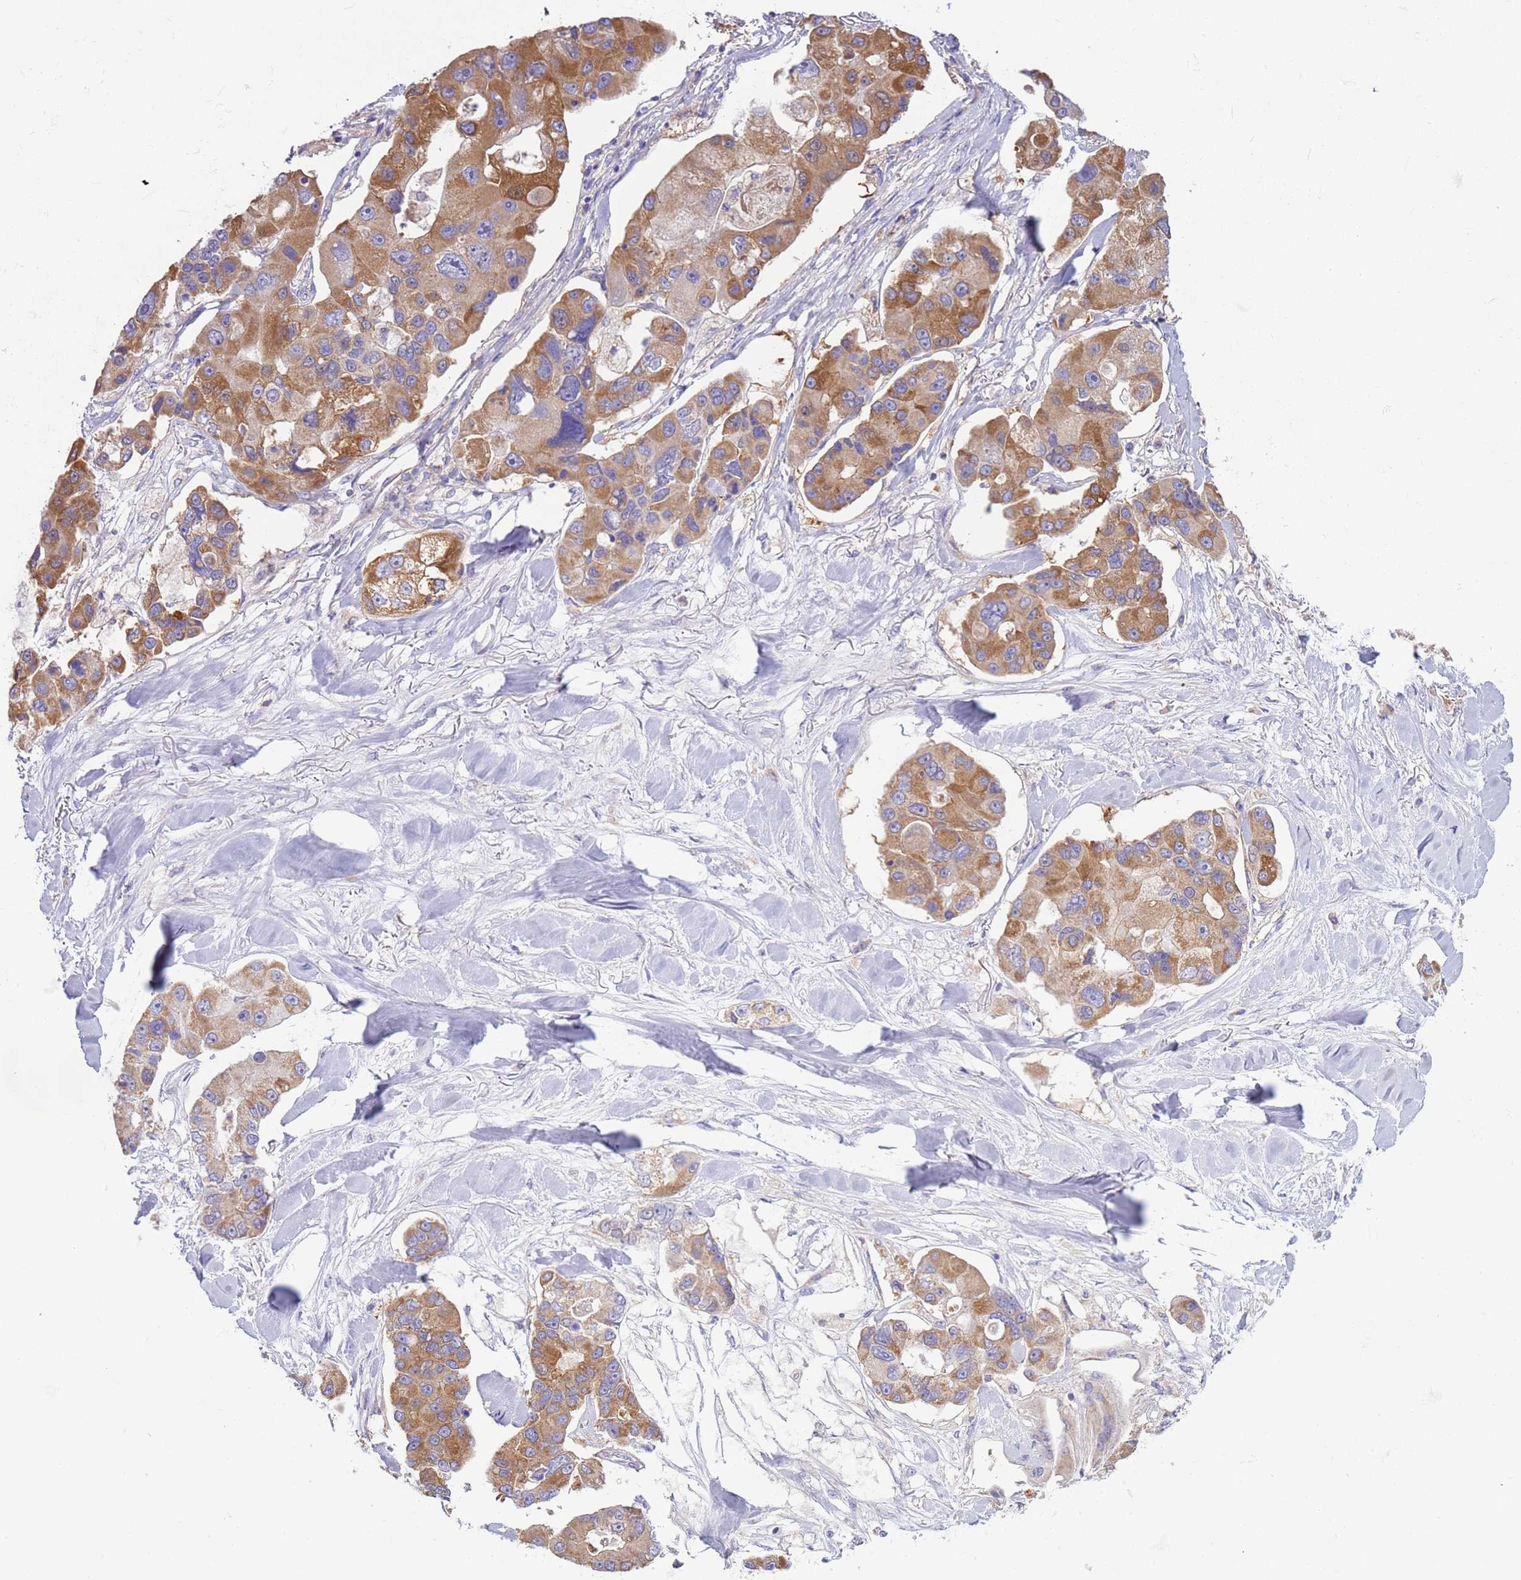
{"staining": {"intensity": "moderate", "quantity": ">75%", "location": "cytoplasmic/membranous"}, "tissue": "lung cancer", "cell_type": "Tumor cells", "image_type": "cancer", "snomed": [{"axis": "morphology", "description": "Adenocarcinoma, NOS"}, {"axis": "topography", "description": "Lung"}], "caption": "An immunohistochemistry photomicrograph of tumor tissue is shown. Protein staining in brown shows moderate cytoplasmic/membranous positivity in lung adenocarcinoma within tumor cells.", "gene": "UQCRQ", "patient": {"sex": "female", "age": 54}}